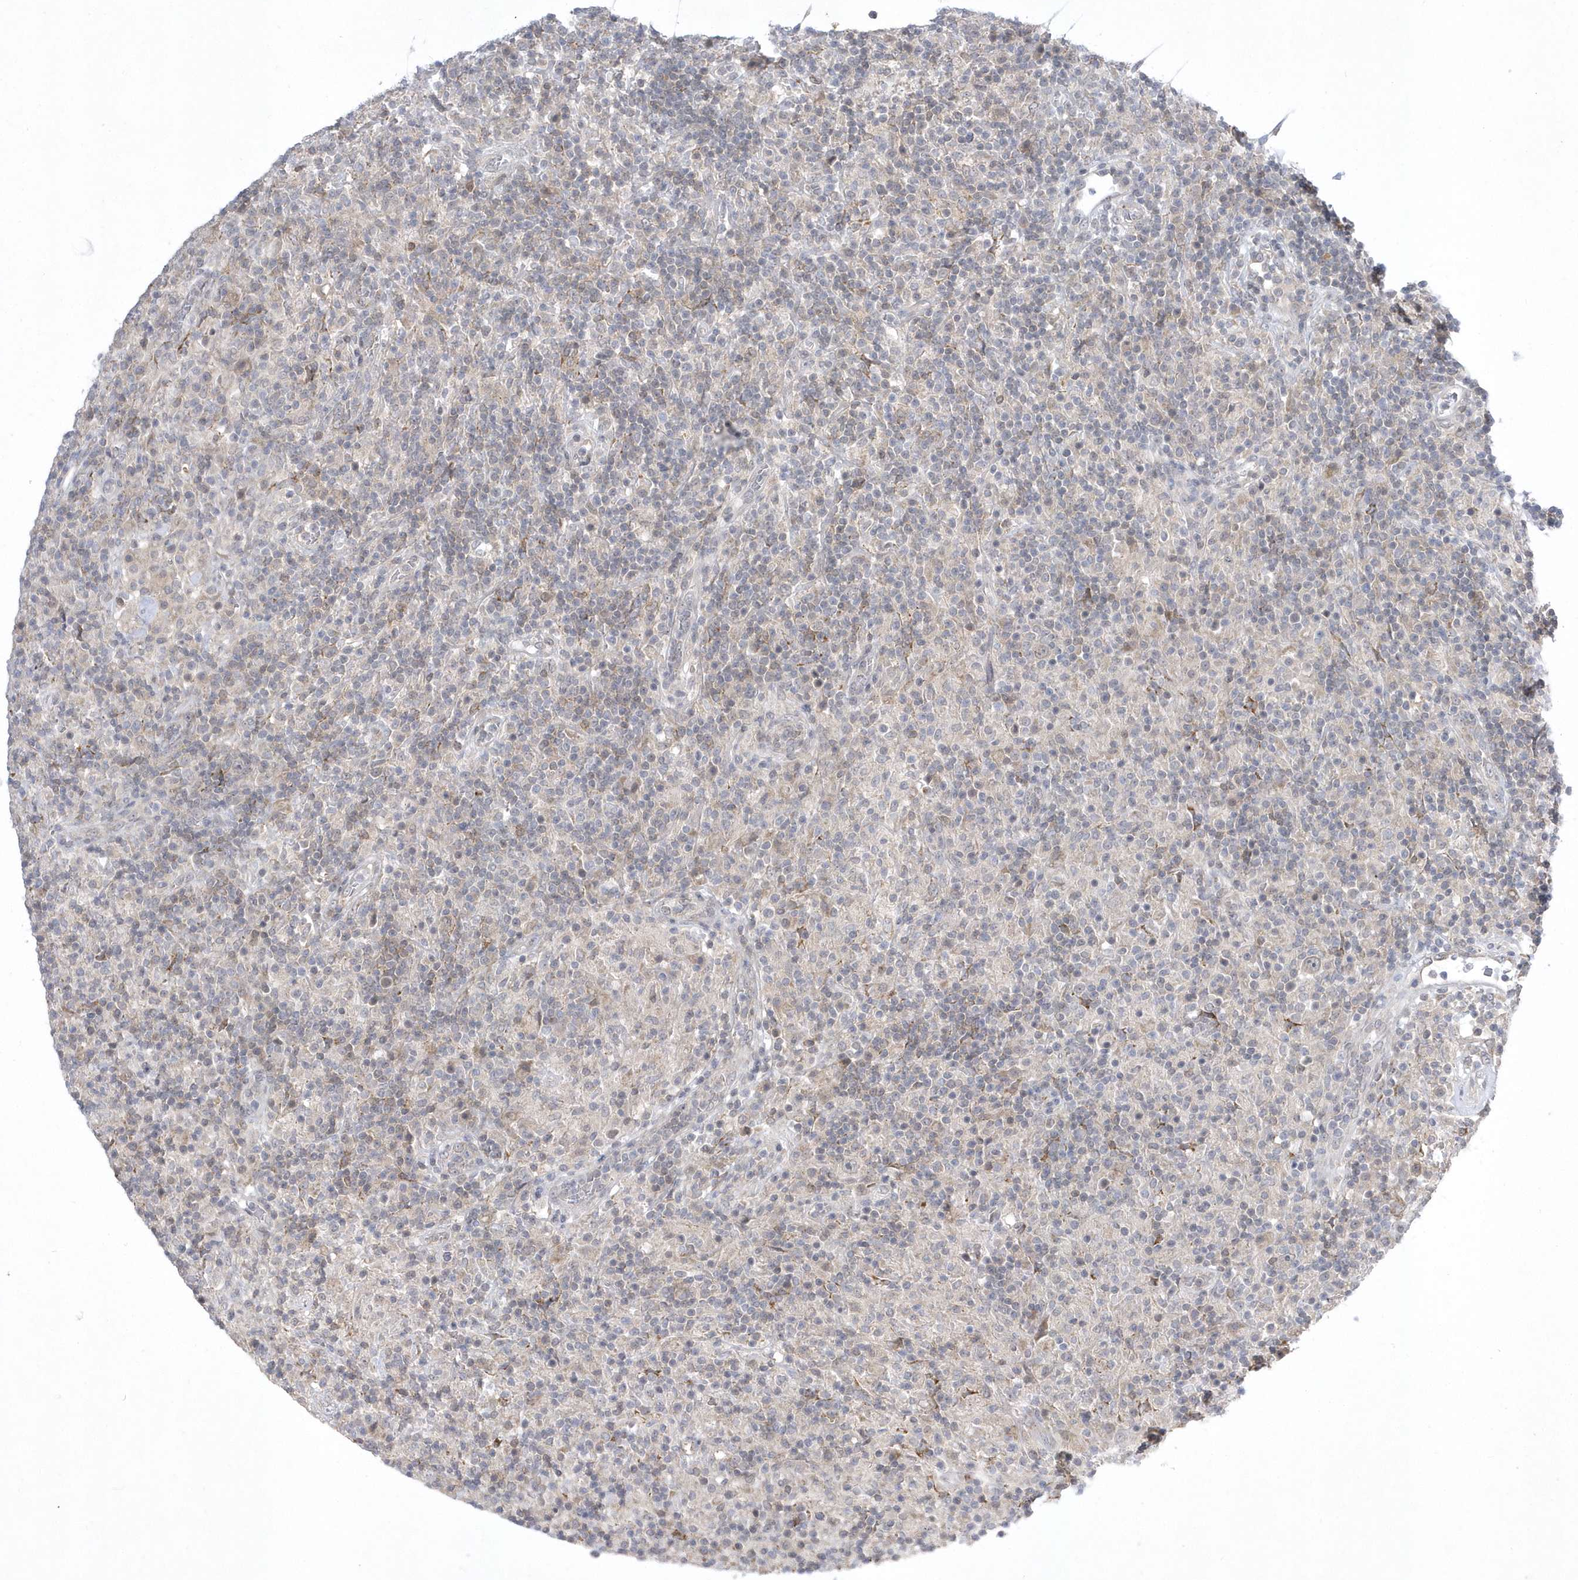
{"staining": {"intensity": "negative", "quantity": "none", "location": "none"}, "tissue": "lymphoma", "cell_type": "Tumor cells", "image_type": "cancer", "snomed": [{"axis": "morphology", "description": "Hodgkin's disease, NOS"}, {"axis": "topography", "description": "Lymph node"}], "caption": "The micrograph reveals no staining of tumor cells in lymphoma. (Immunohistochemistry (ihc), brightfield microscopy, high magnification).", "gene": "ZC3H12D", "patient": {"sex": "male", "age": 70}}